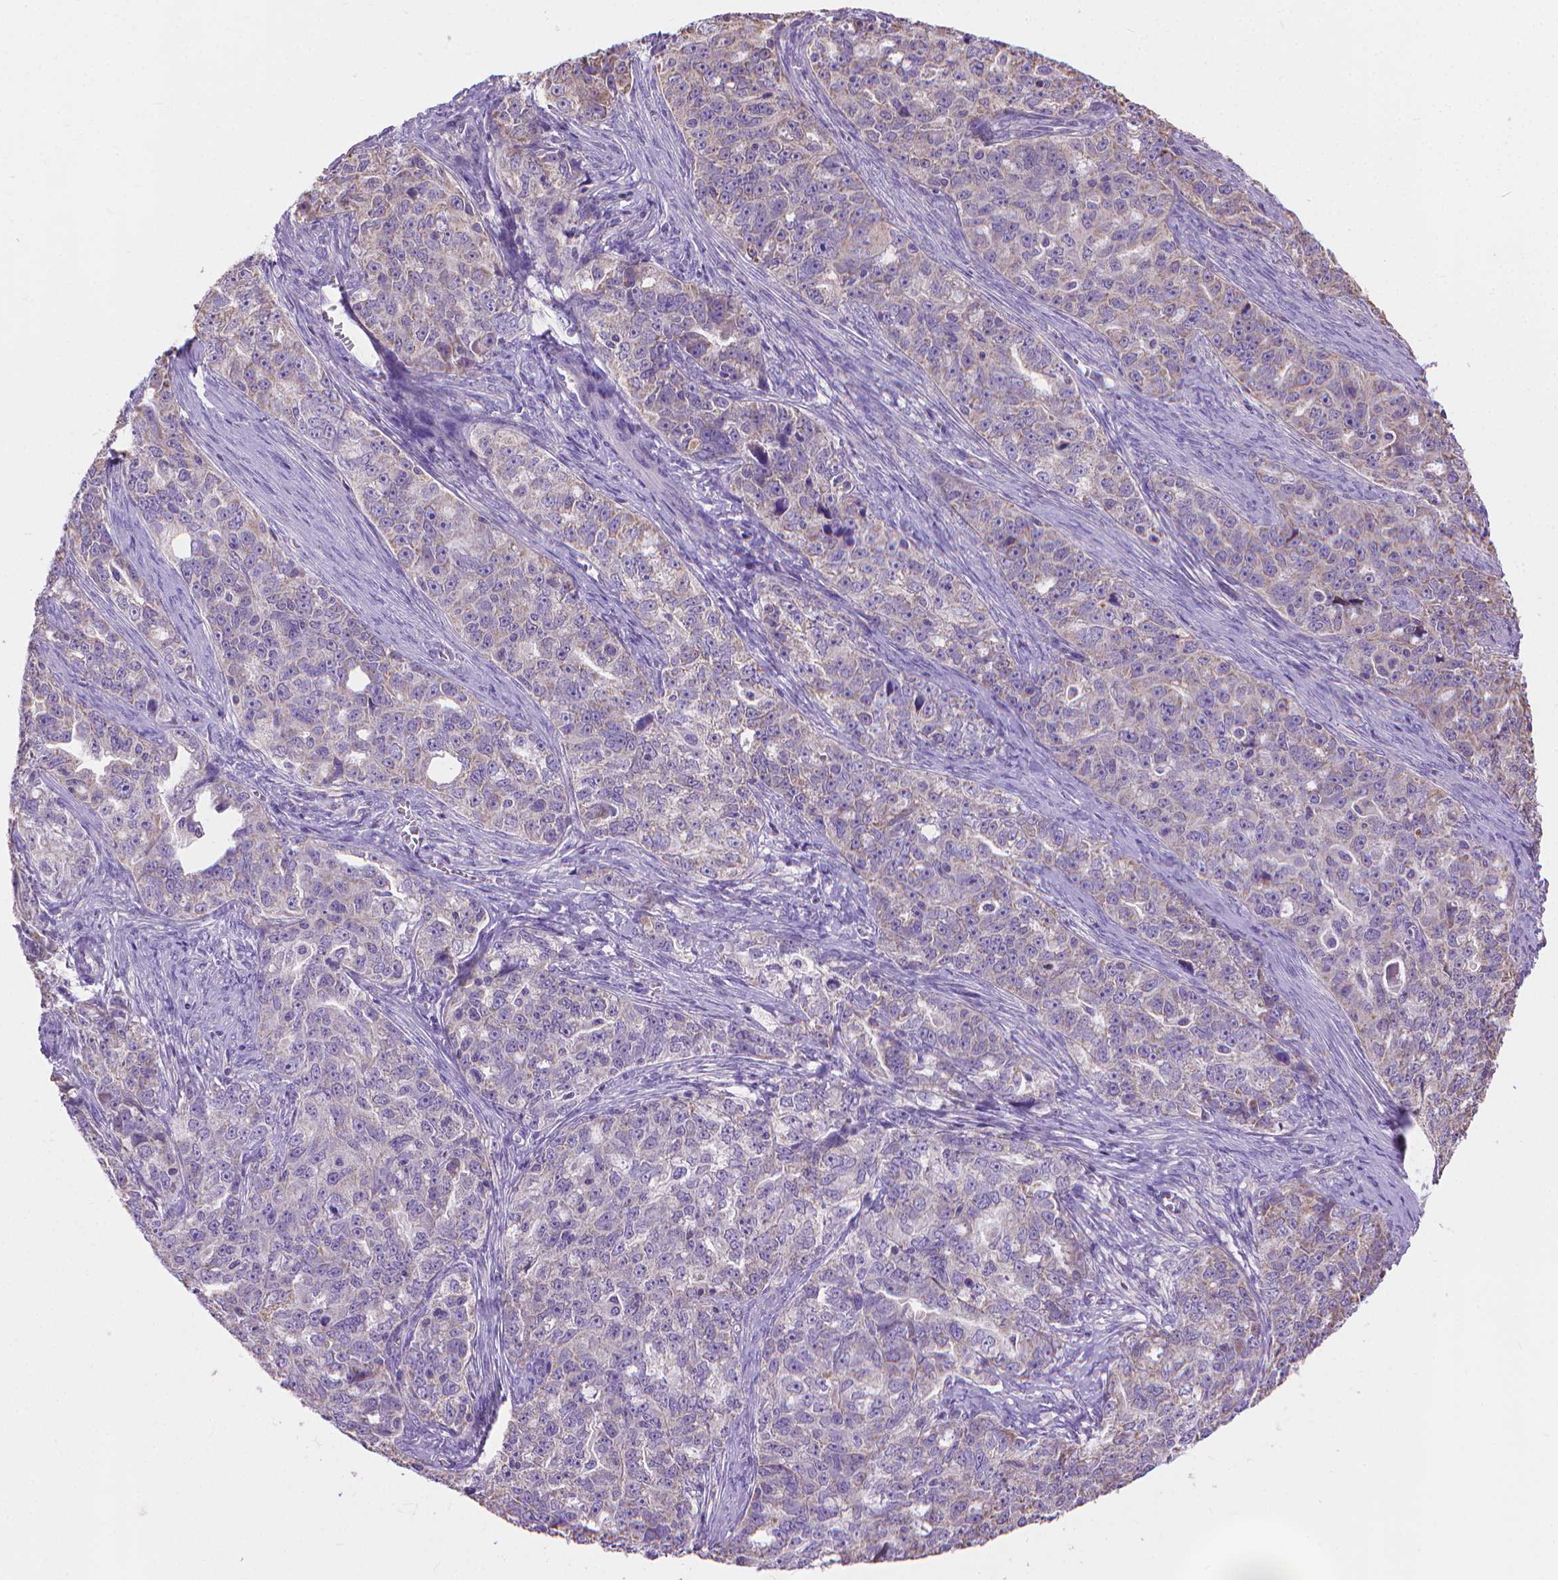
{"staining": {"intensity": "weak", "quantity": "<25%", "location": "cytoplasmic/membranous"}, "tissue": "ovarian cancer", "cell_type": "Tumor cells", "image_type": "cancer", "snomed": [{"axis": "morphology", "description": "Cystadenocarcinoma, serous, NOS"}, {"axis": "topography", "description": "Ovary"}], "caption": "An immunohistochemistry micrograph of serous cystadenocarcinoma (ovarian) is shown. There is no staining in tumor cells of serous cystadenocarcinoma (ovarian).", "gene": "SYN1", "patient": {"sex": "female", "age": 51}}